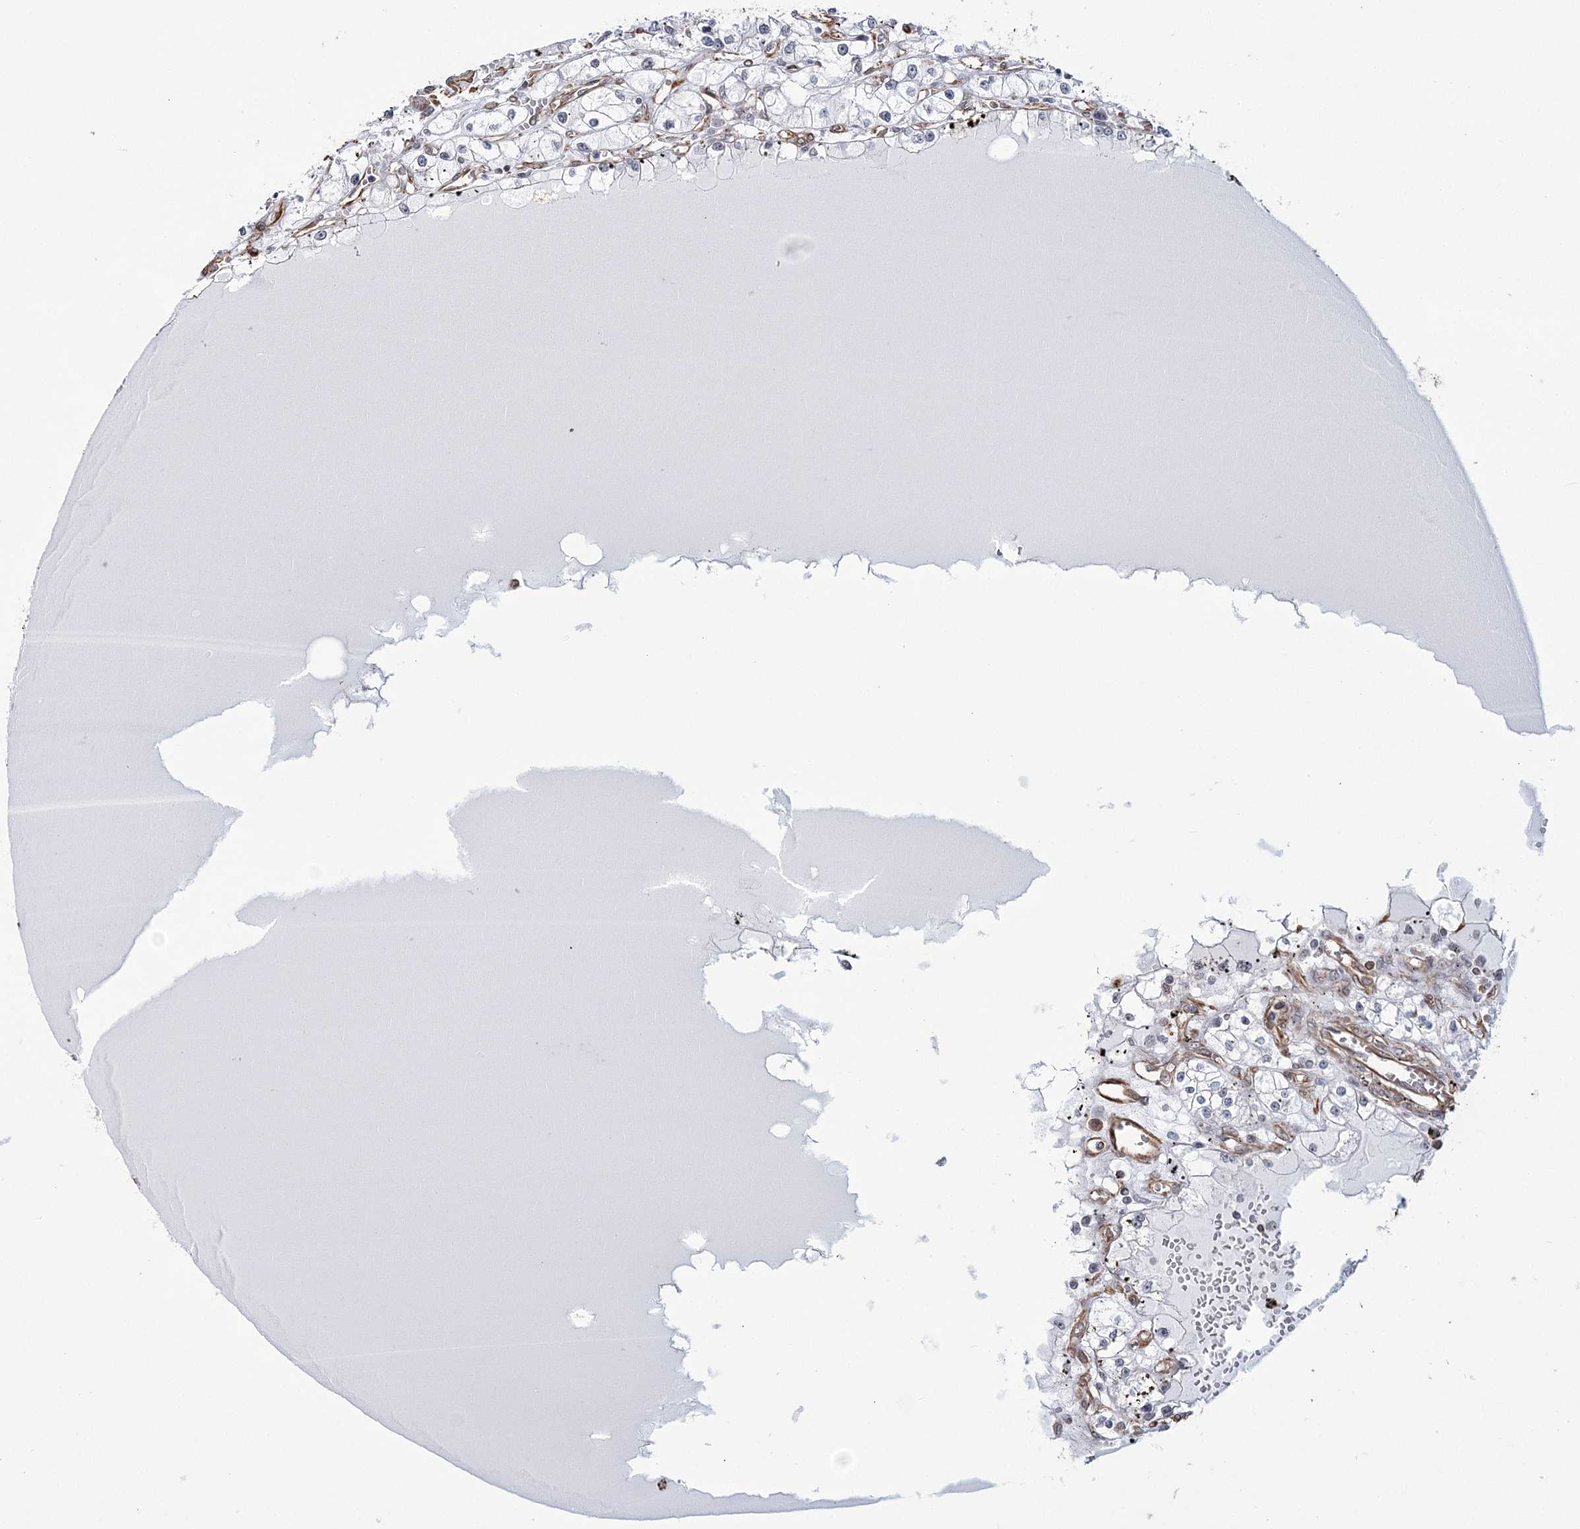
{"staining": {"intensity": "negative", "quantity": "none", "location": "none"}, "tissue": "renal cancer", "cell_type": "Tumor cells", "image_type": "cancer", "snomed": [{"axis": "morphology", "description": "Adenocarcinoma, NOS"}, {"axis": "topography", "description": "Kidney"}], "caption": "Tumor cells show no significant positivity in adenocarcinoma (renal).", "gene": "ATP11B", "patient": {"sex": "male", "age": 56}}